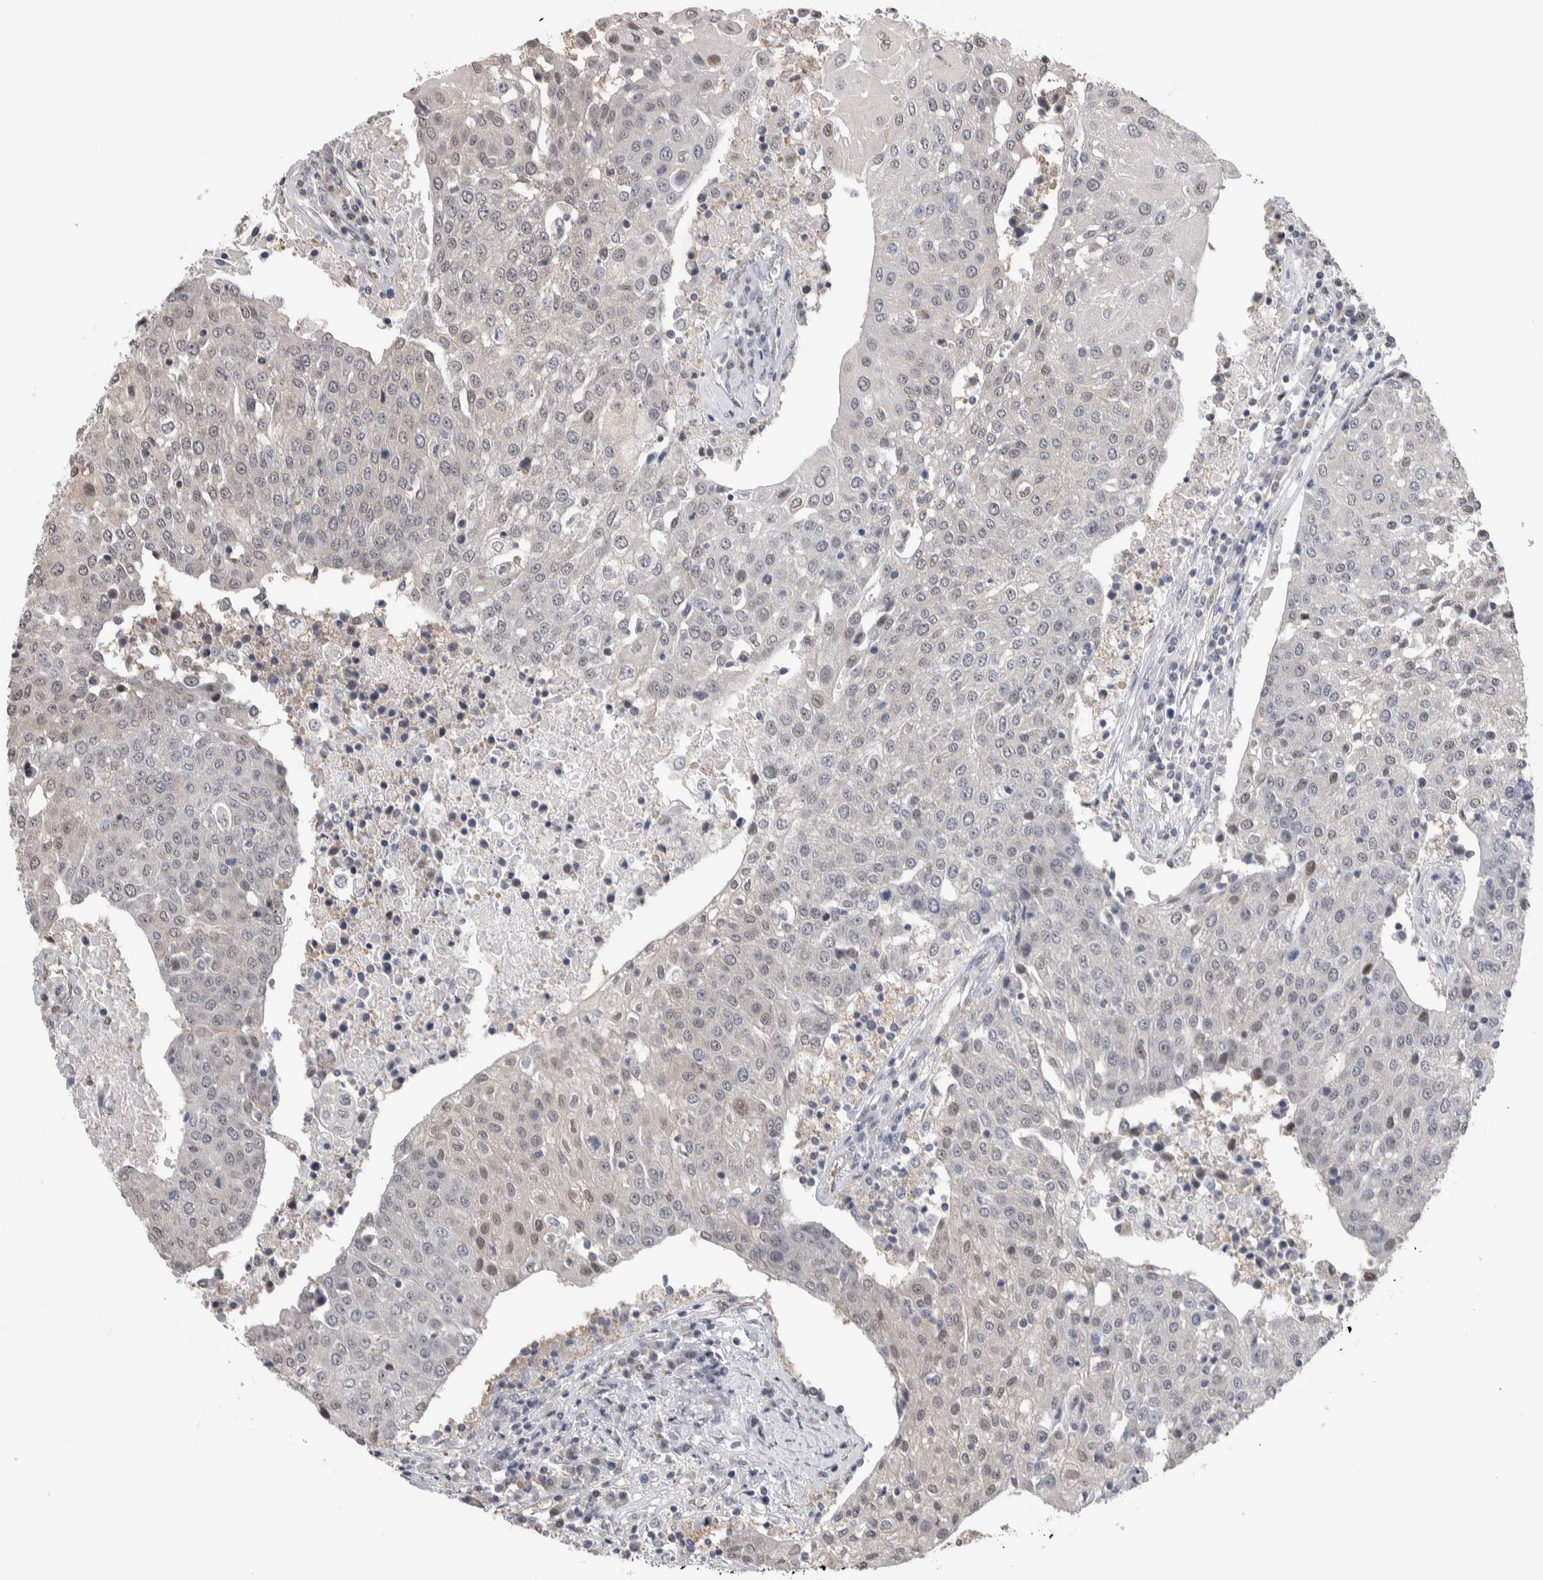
{"staining": {"intensity": "weak", "quantity": "<25%", "location": "nuclear"}, "tissue": "urothelial cancer", "cell_type": "Tumor cells", "image_type": "cancer", "snomed": [{"axis": "morphology", "description": "Urothelial carcinoma, High grade"}, {"axis": "topography", "description": "Urinary bladder"}], "caption": "Immunohistochemical staining of human urothelial carcinoma (high-grade) shows no significant expression in tumor cells.", "gene": "ZBTB49", "patient": {"sex": "female", "age": 85}}